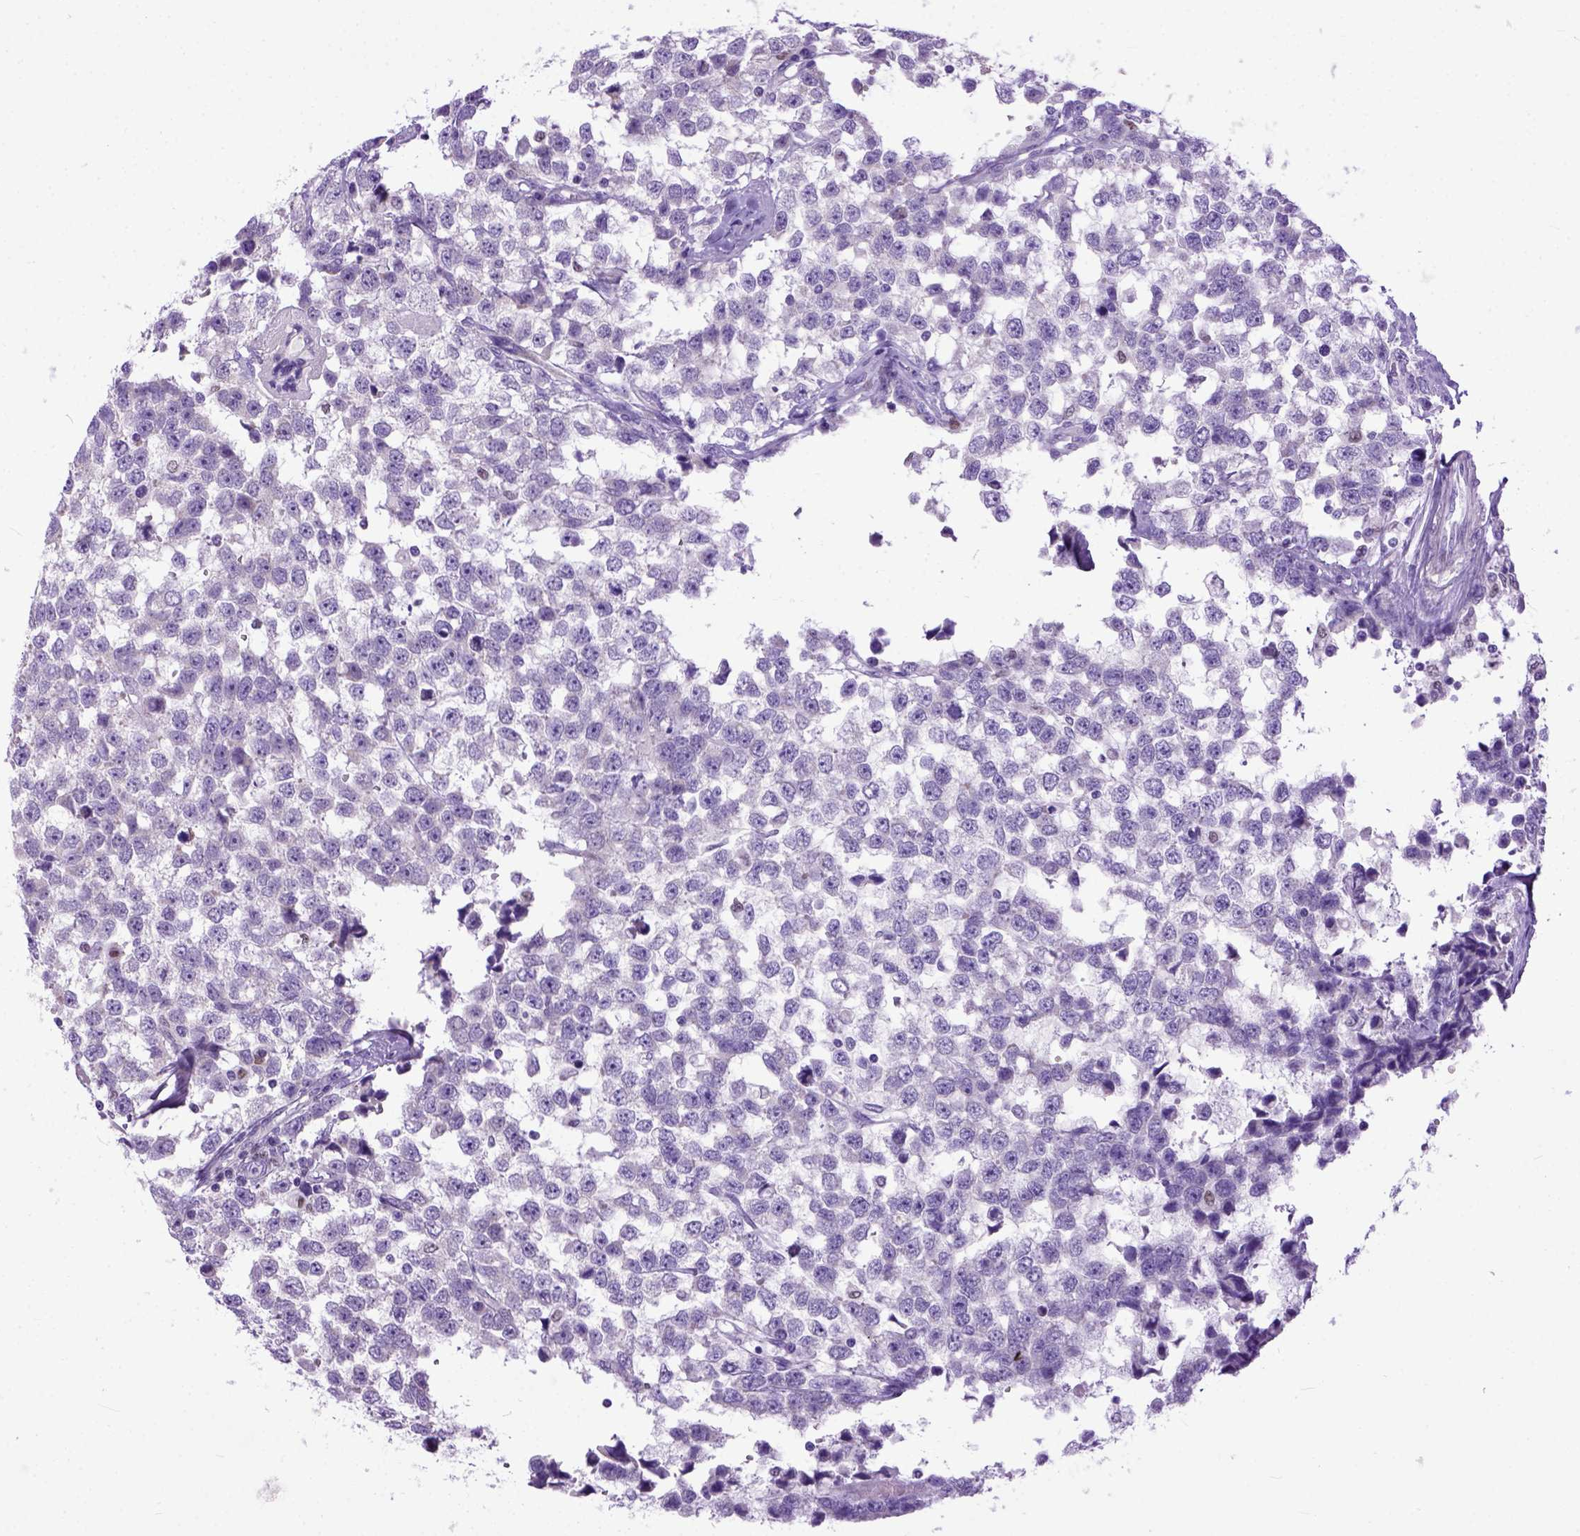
{"staining": {"intensity": "negative", "quantity": "none", "location": "none"}, "tissue": "testis cancer", "cell_type": "Tumor cells", "image_type": "cancer", "snomed": [{"axis": "morphology", "description": "Seminoma, NOS"}, {"axis": "topography", "description": "Testis"}], "caption": "Histopathology image shows no protein expression in tumor cells of testis cancer tissue. (Stains: DAB (3,3'-diaminobenzidine) immunohistochemistry (IHC) with hematoxylin counter stain, Microscopy: brightfield microscopy at high magnification).", "gene": "CRB1", "patient": {"sex": "male", "age": 34}}